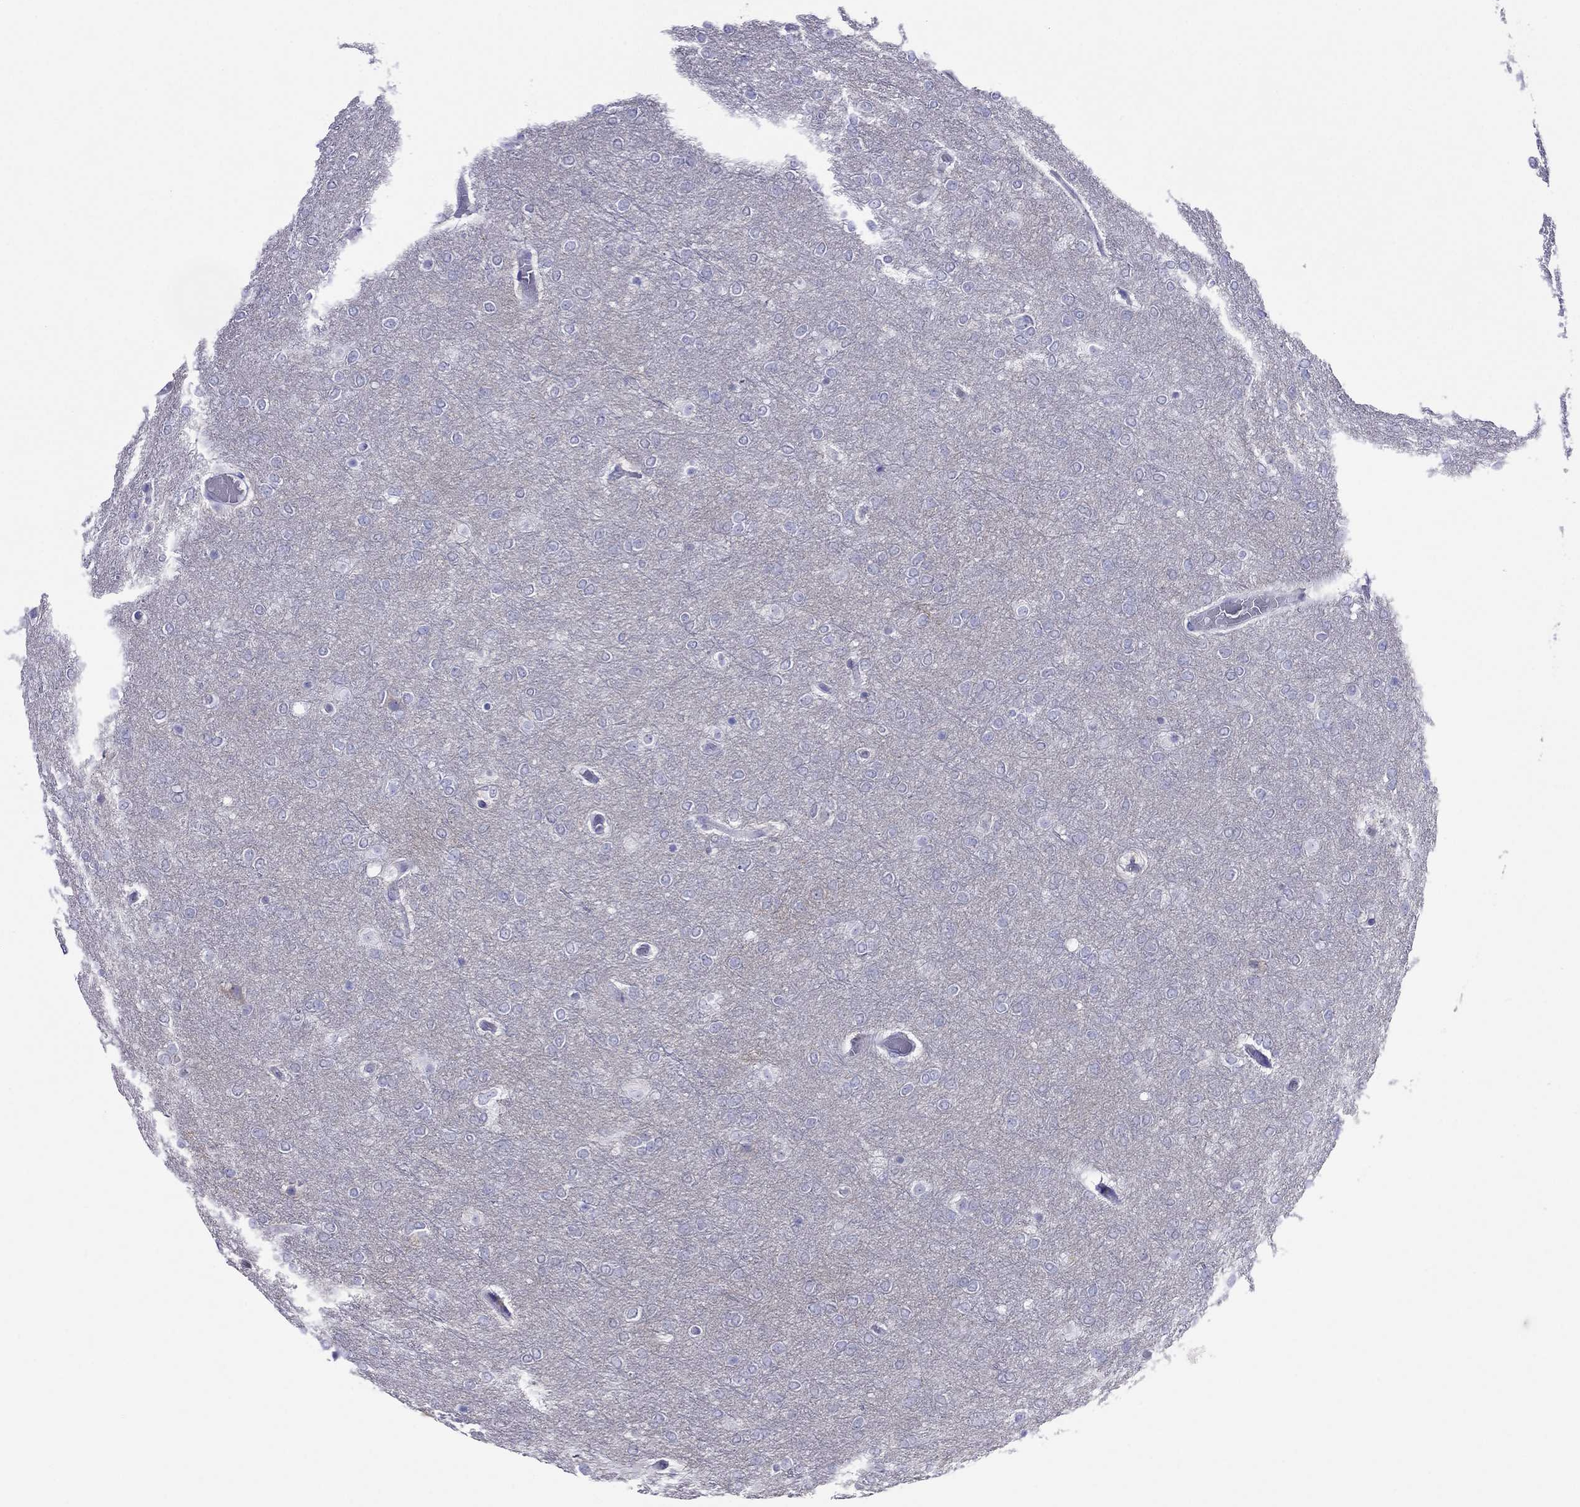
{"staining": {"intensity": "negative", "quantity": "none", "location": "none"}, "tissue": "glioma", "cell_type": "Tumor cells", "image_type": "cancer", "snomed": [{"axis": "morphology", "description": "Glioma, malignant, High grade"}, {"axis": "topography", "description": "Brain"}], "caption": "A high-resolution image shows IHC staining of glioma, which exhibits no significant staining in tumor cells. (DAB (3,3'-diaminobenzidine) immunohistochemistry (IHC) with hematoxylin counter stain).", "gene": "PCDHA6", "patient": {"sex": "female", "age": 61}}